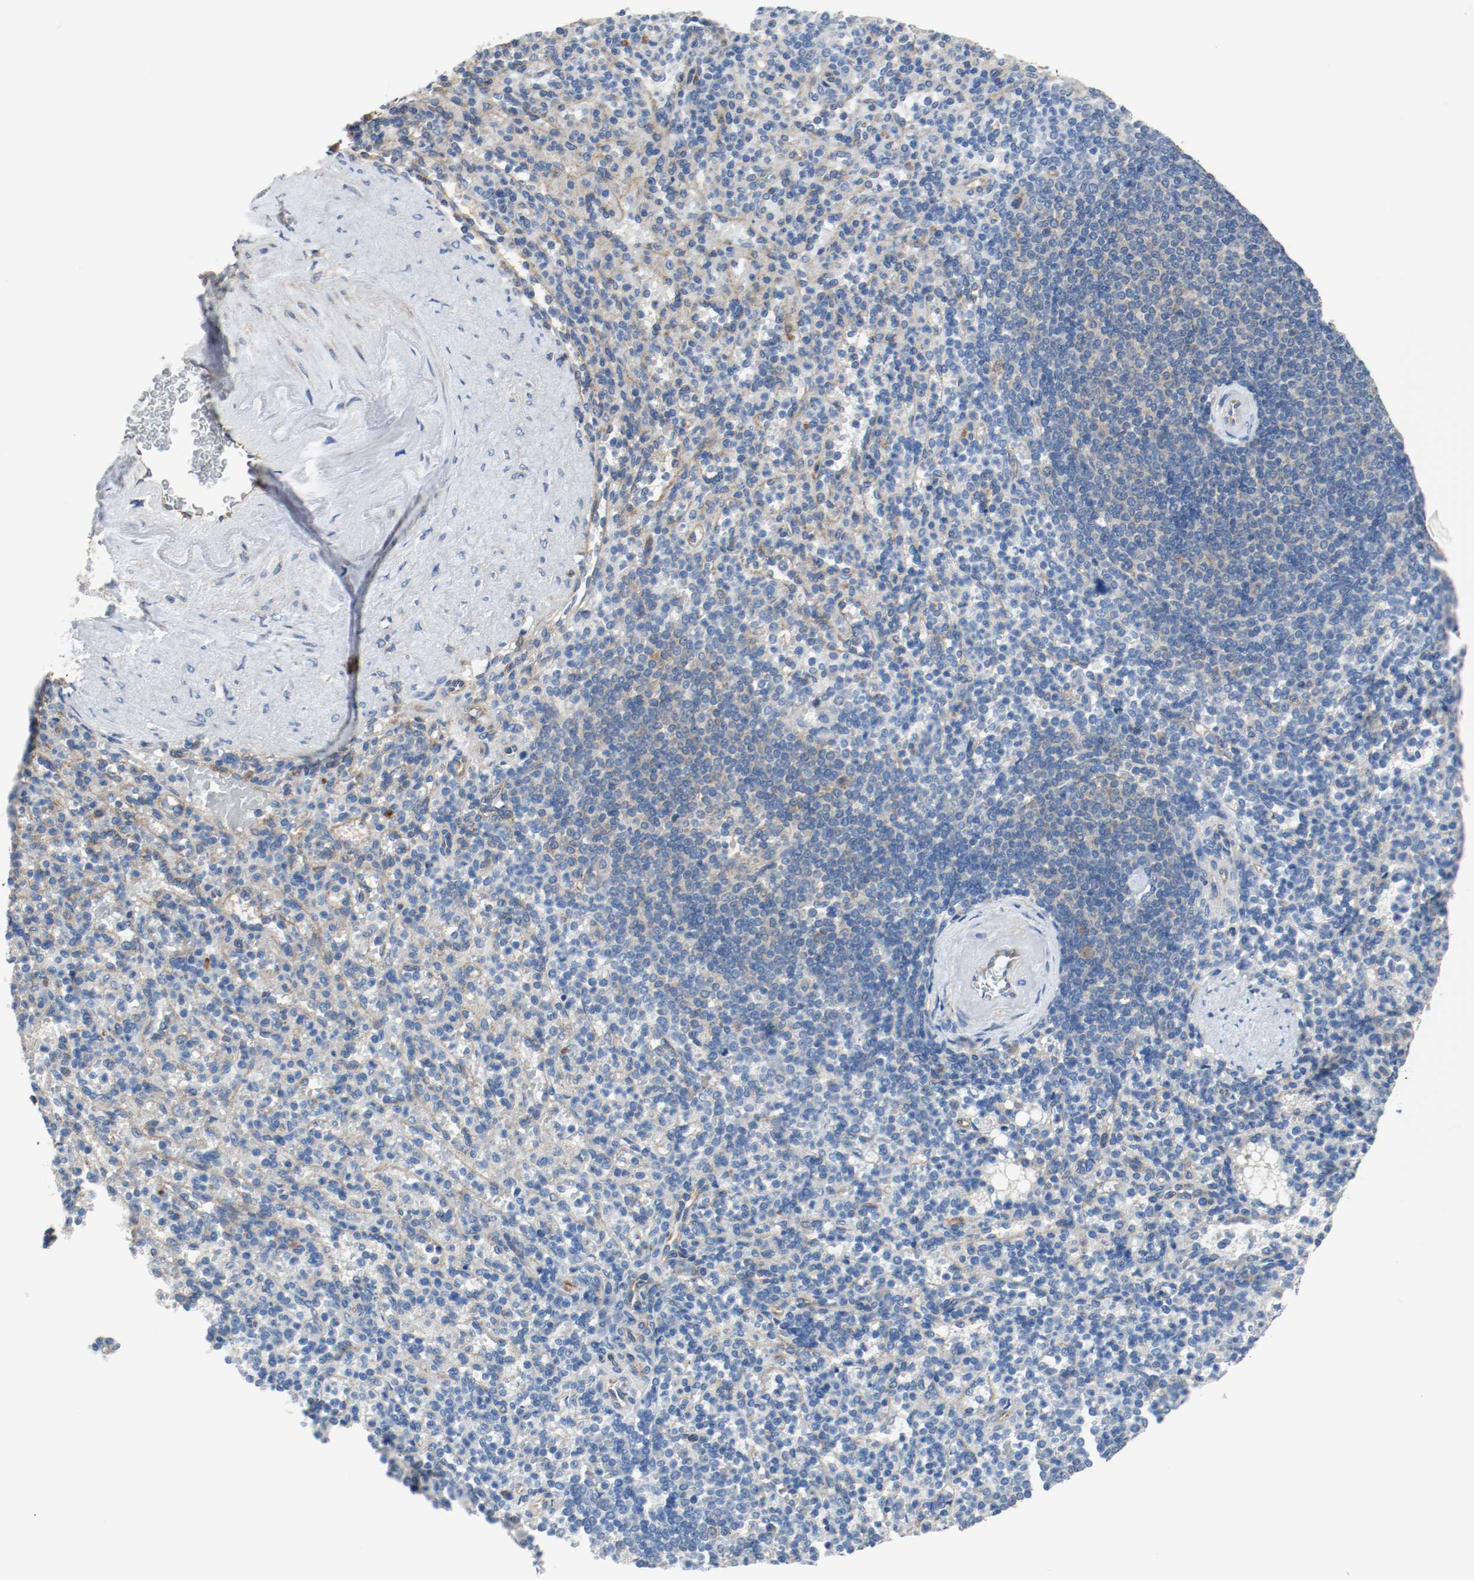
{"staining": {"intensity": "weak", "quantity": "25%-75%", "location": "cytoplasmic/membranous"}, "tissue": "spleen", "cell_type": "Cells in red pulp", "image_type": "normal", "snomed": [{"axis": "morphology", "description": "Normal tissue, NOS"}, {"axis": "topography", "description": "Spleen"}], "caption": "Immunohistochemistry histopathology image of benign spleen: human spleen stained using immunohistochemistry (IHC) displays low levels of weak protein expression localized specifically in the cytoplasmic/membranous of cells in red pulp, appearing as a cytoplasmic/membranous brown color.", "gene": "TUBA3D", "patient": {"sex": "female", "age": 74}}